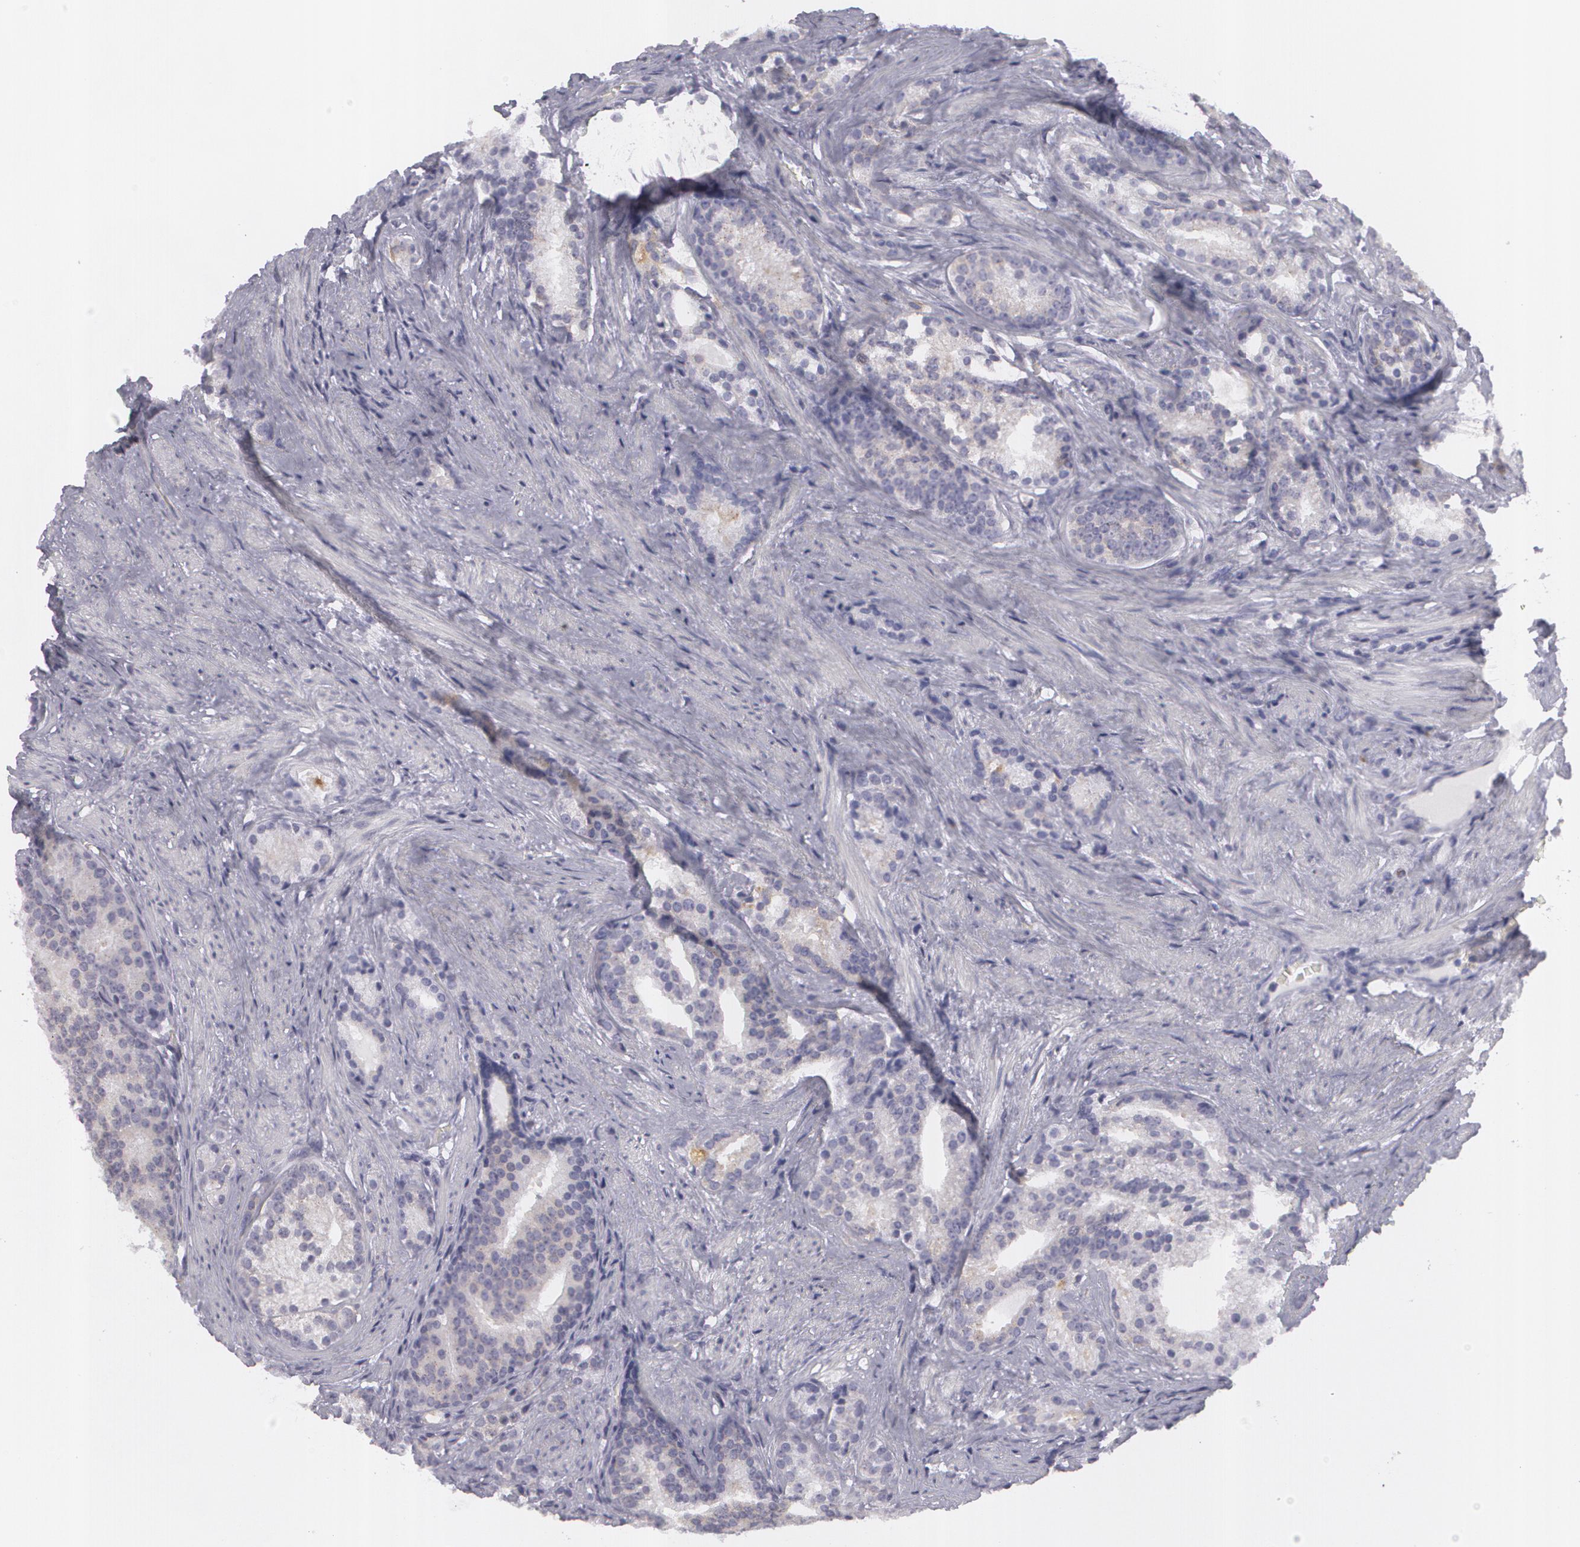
{"staining": {"intensity": "negative", "quantity": "none", "location": "none"}, "tissue": "prostate cancer", "cell_type": "Tumor cells", "image_type": "cancer", "snomed": [{"axis": "morphology", "description": "Adenocarcinoma, Low grade"}, {"axis": "topography", "description": "Prostate"}], "caption": "Tumor cells are negative for protein expression in human prostate cancer.", "gene": "MBNL3", "patient": {"sex": "male", "age": 71}}